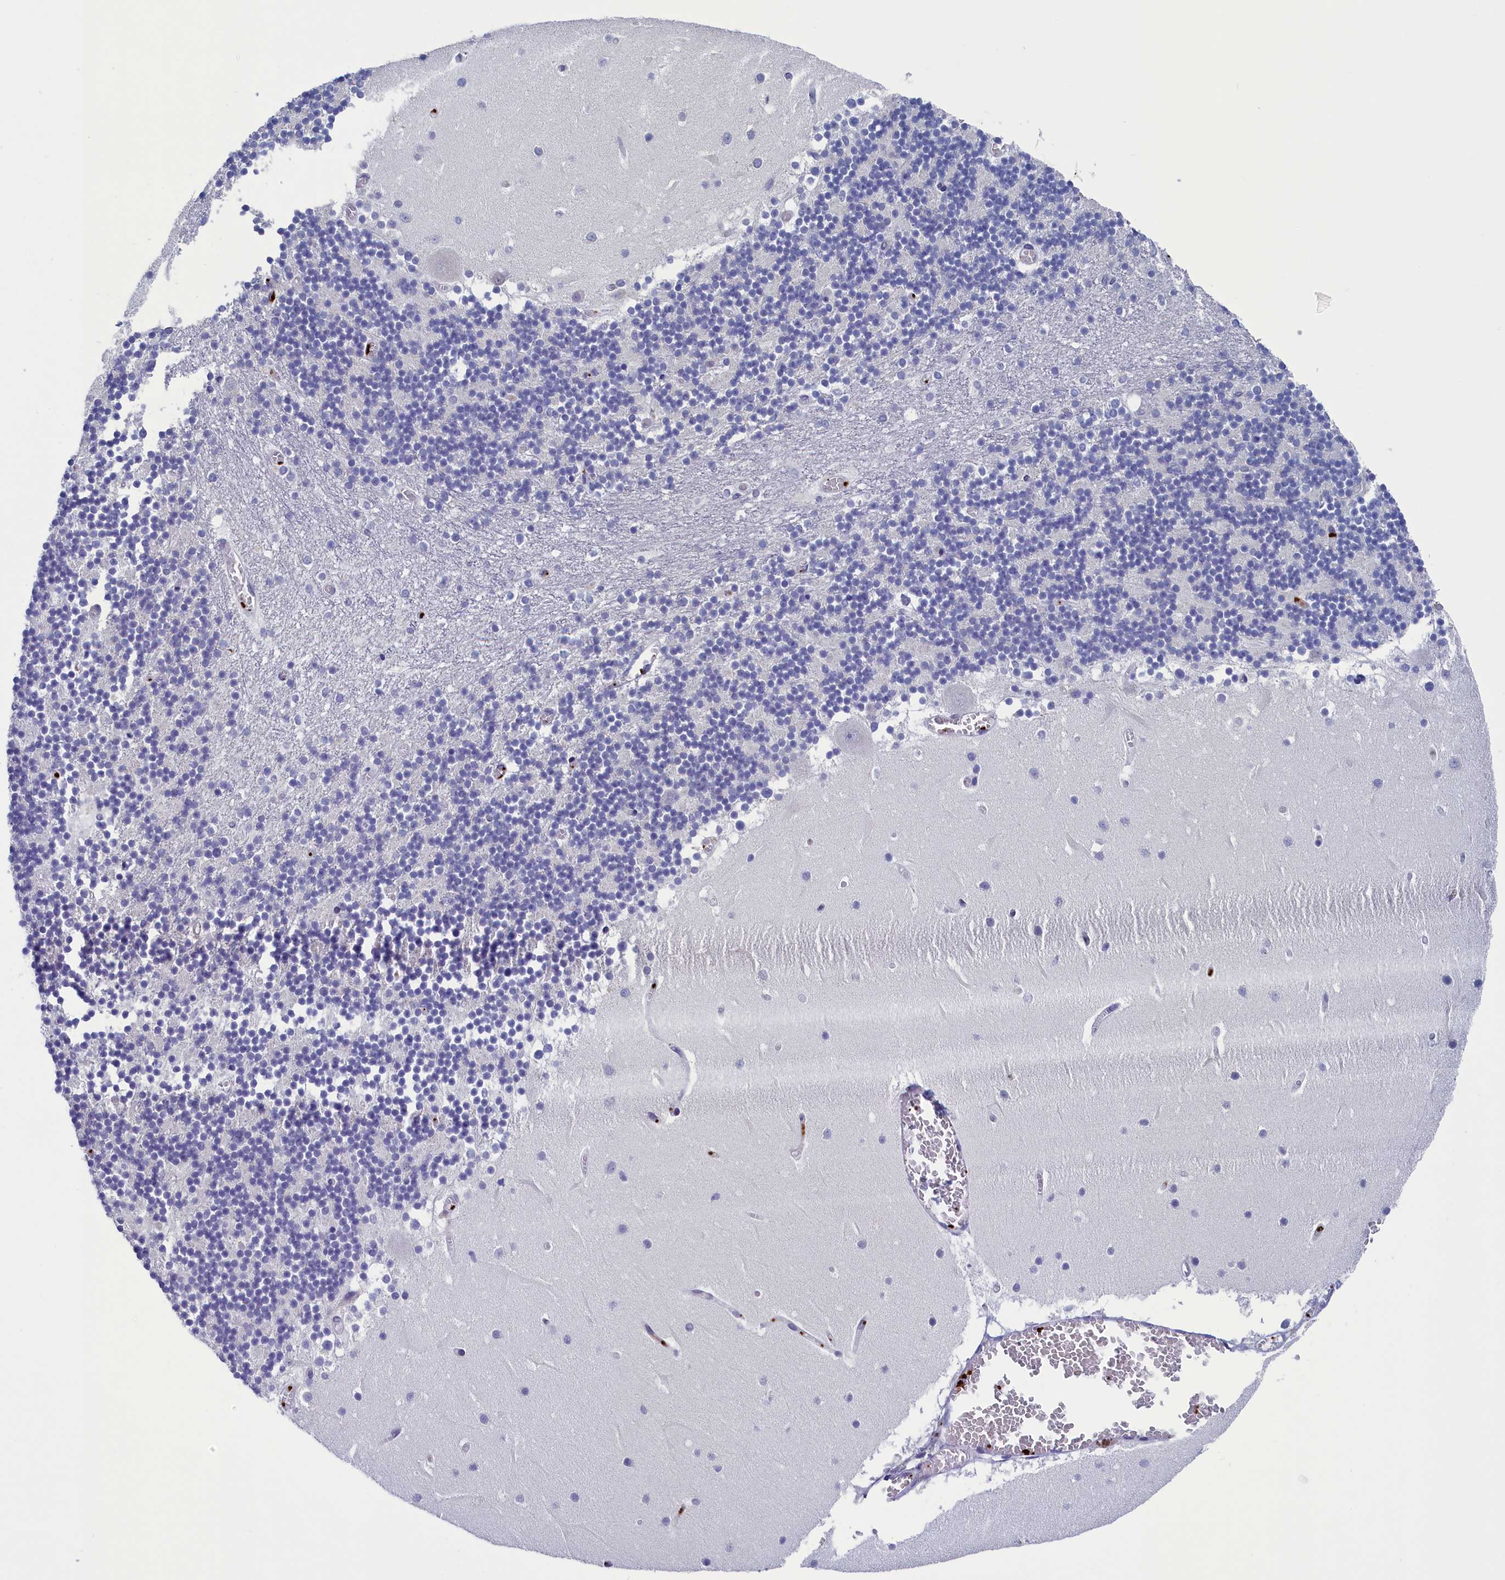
{"staining": {"intensity": "negative", "quantity": "none", "location": "none"}, "tissue": "cerebellum", "cell_type": "Cells in granular layer", "image_type": "normal", "snomed": [{"axis": "morphology", "description": "Normal tissue, NOS"}, {"axis": "topography", "description": "Cerebellum"}], "caption": "Immunohistochemistry (IHC) of unremarkable human cerebellum displays no positivity in cells in granular layer.", "gene": "AIFM2", "patient": {"sex": "female", "age": 28}}